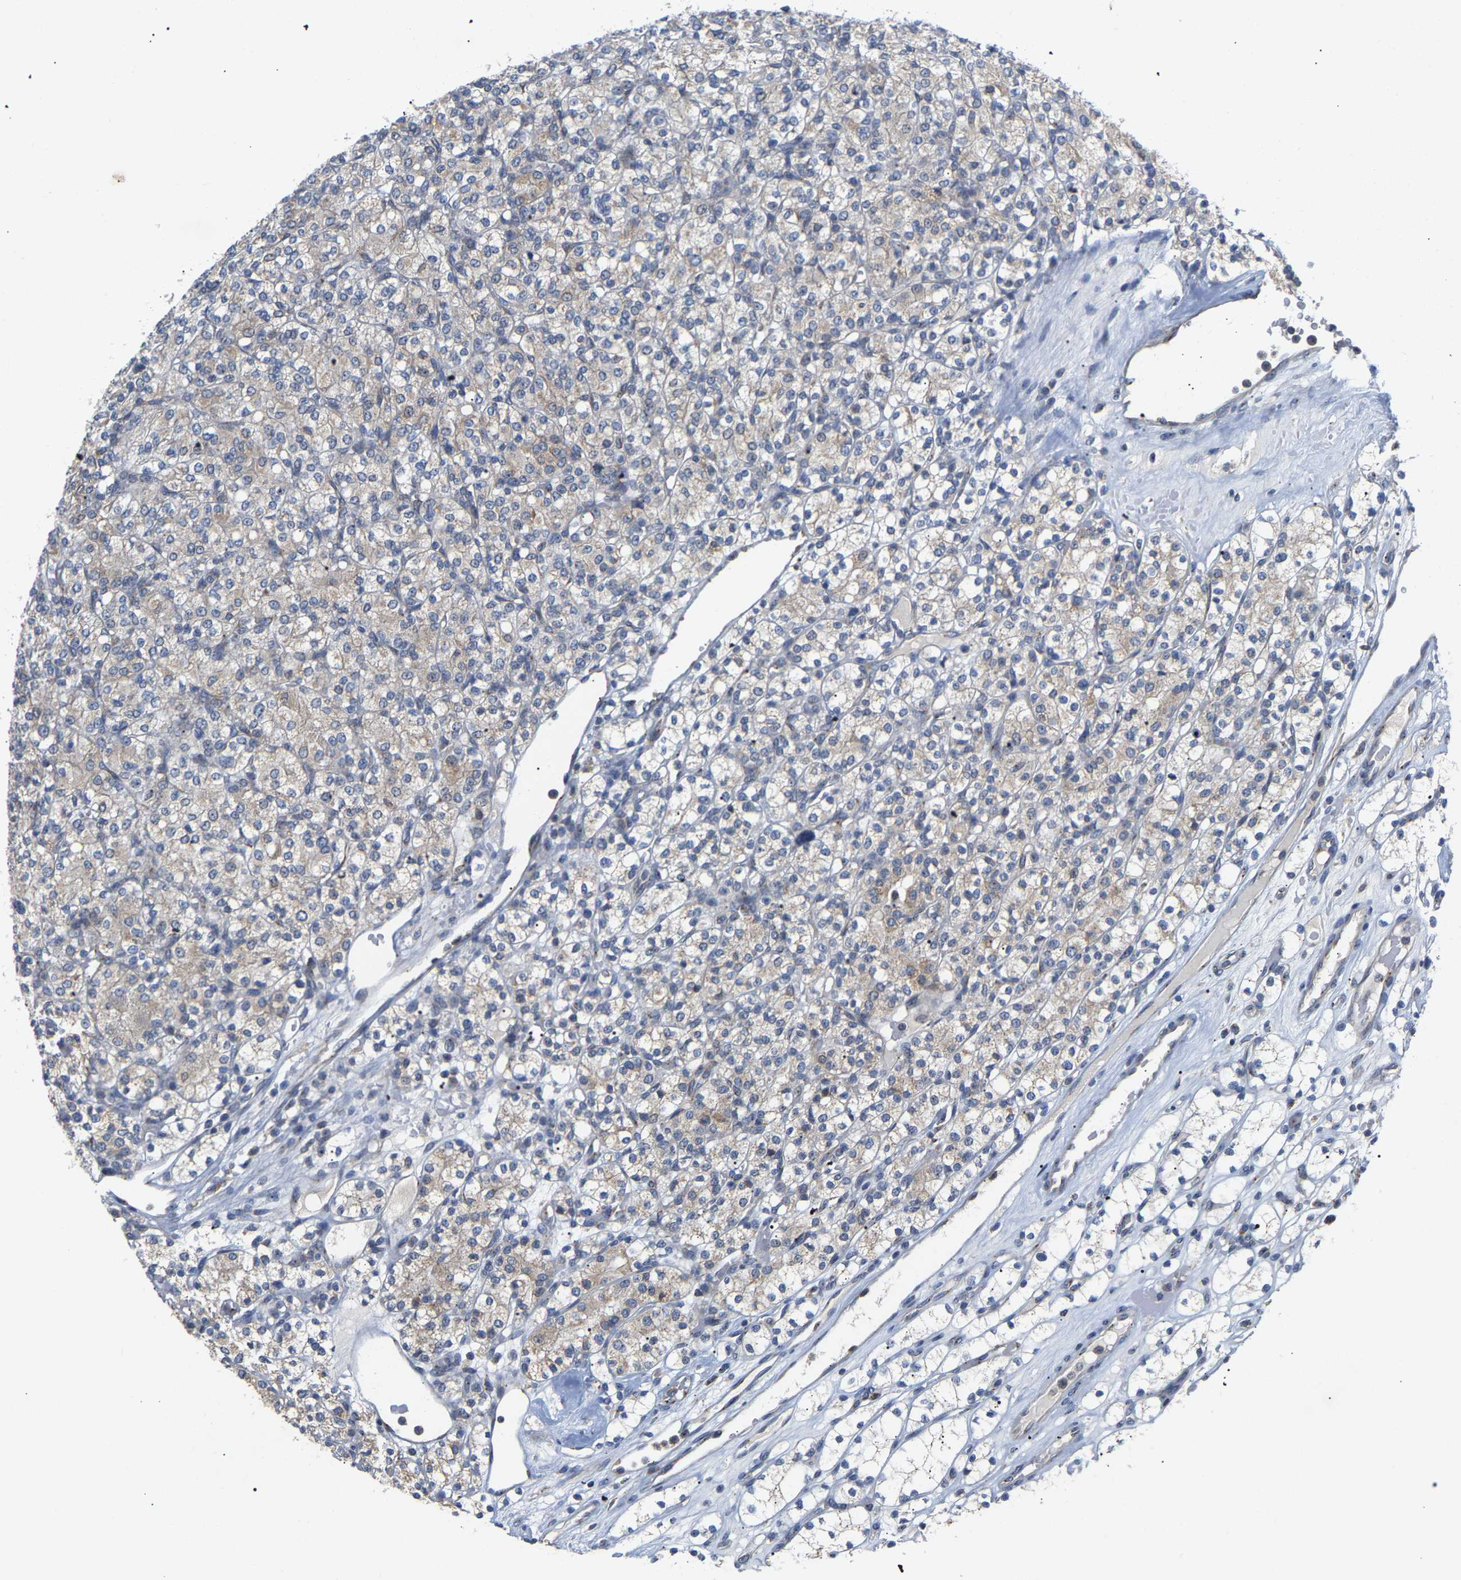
{"staining": {"intensity": "weak", "quantity": "<25%", "location": "cytoplasmic/membranous"}, "tissue": "renal cancer", "cell_type": "Tumor cells", "image_type": "cancer", "snomed": [{"axis": "morphology", "description": "Adenocarcinoma, NOS"}, {"axis": "topography", "description": "Kidney"}], "caption": "Renal adenocarcinoma was stained to show a protein in brown. There is no significant expression in tumor cells.", "gene": "PCNT", "patient": {"sex": "male", "age": 77}}